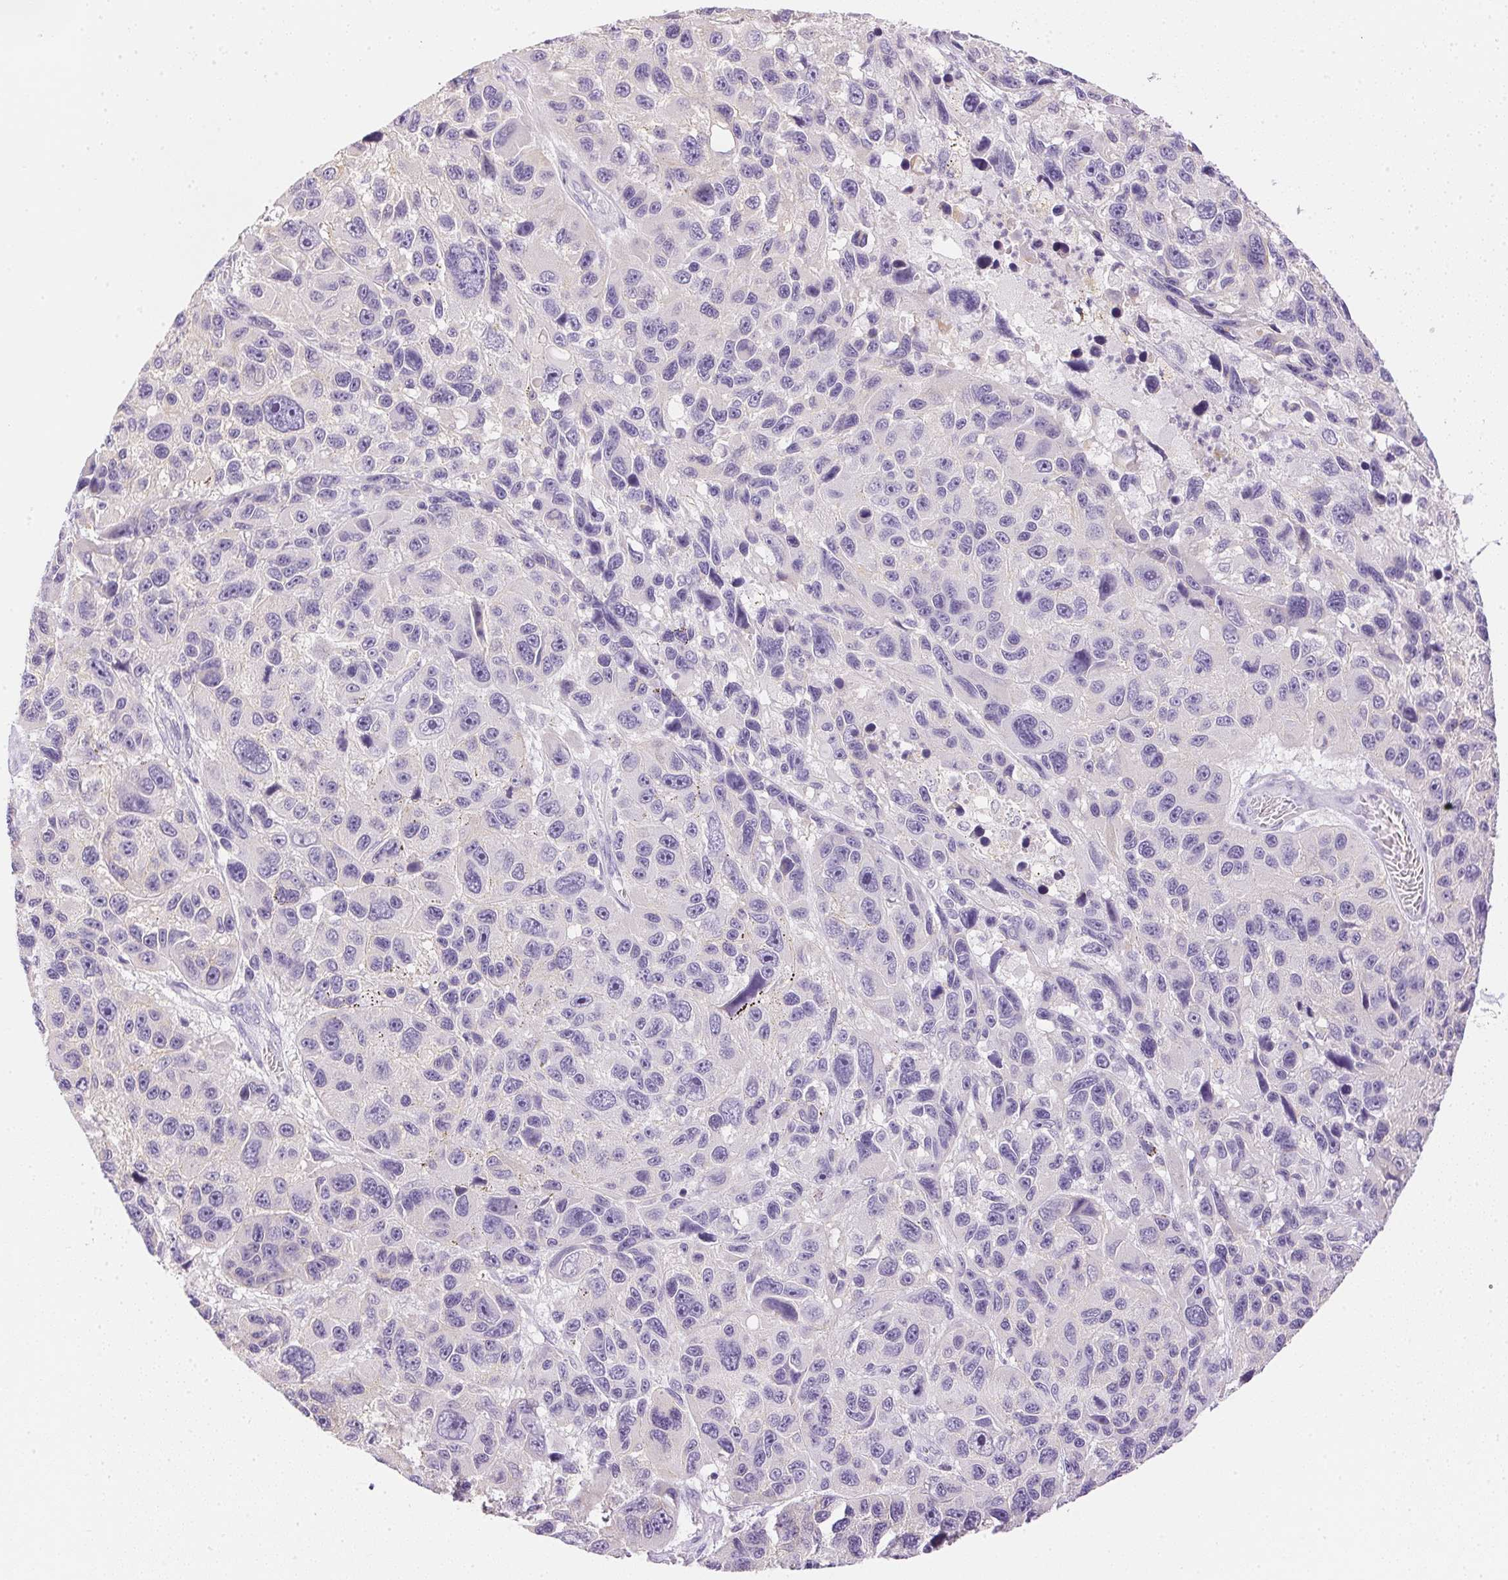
{"staining": {"intensity": "negative", "quantity": "none", "location": "none"}, "tissue": "melanoma", "cell_type": "Tumor cells", "image_type": "cancer", "snomed": [{"axis": "morphology", "description": "Malignant melanoma, NOS"}, {"axis": "topography", "description": "Skin"}], "caption": "IHC histopathology image of neoplastic tissue: human malignant melanoma stained with DAB (3,3'-diaminobenzidine) exhibits no significant protein staining in tumor cells. (DAB (3,3'-diaminobenzidine) immunohistochemistry (IHC) visualized using brightfield microscopy, high magnification).", "gene": "ATP6V1G3", "patient": {"sex": "male", "age": 53}}